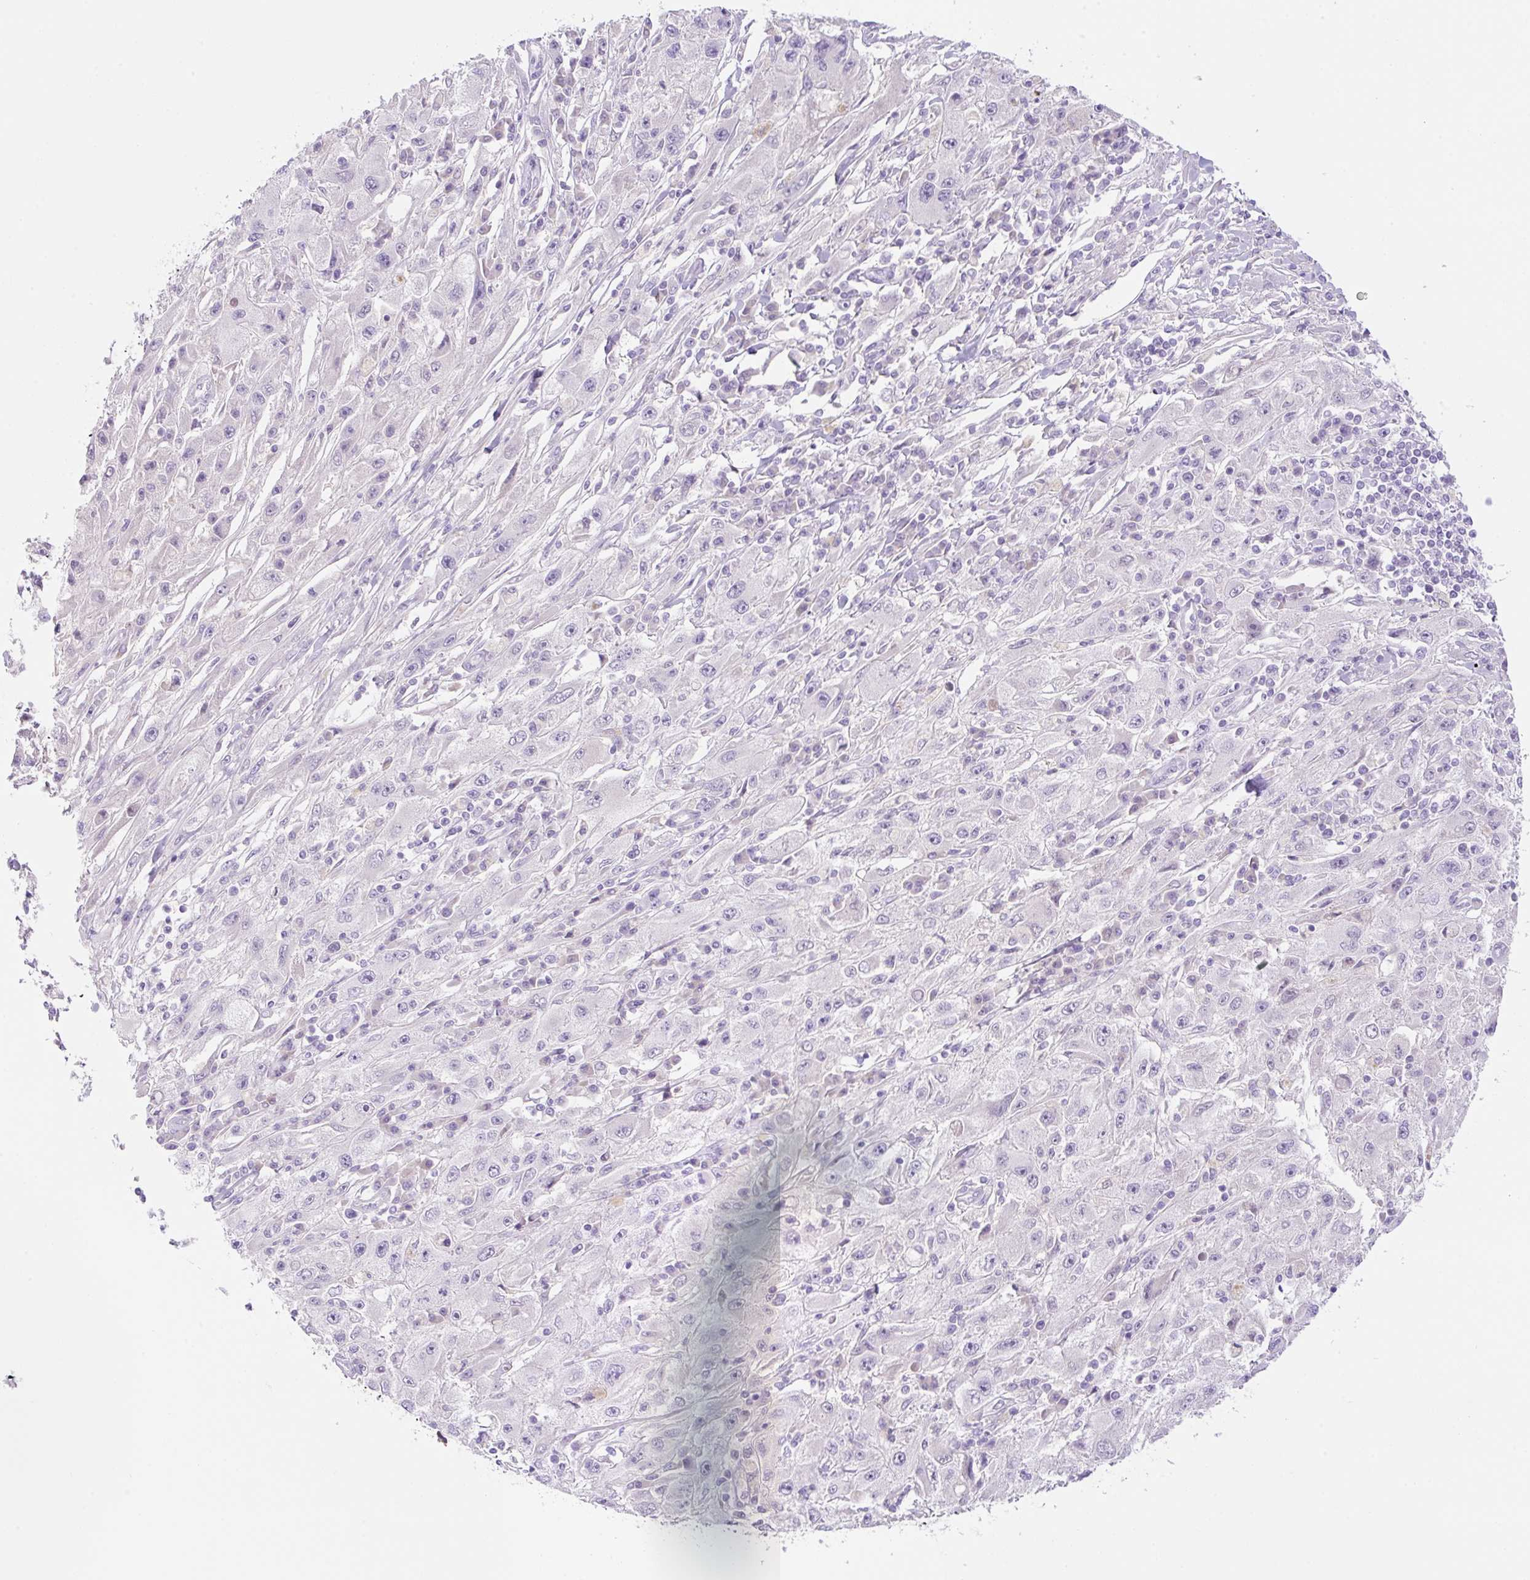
{"staining": {"intensity": "negative", "quantity": "none", "location": "none"}, "tissue": "melanoma", "cell_type": "Tumor cells", "image_type": "cancer", "snomed": [{"axis": "morphology", "description": "Malignant melanoma, Metastatic site"}, {"axis": "topography", "description": "Skin"}], "caption": "This is a micrograph of immunohistochemistry staining of melanoma, which shows no positivity in tumor cells.", "gene": "NDST3", "patient": {"sex": "male", "age": 53}}